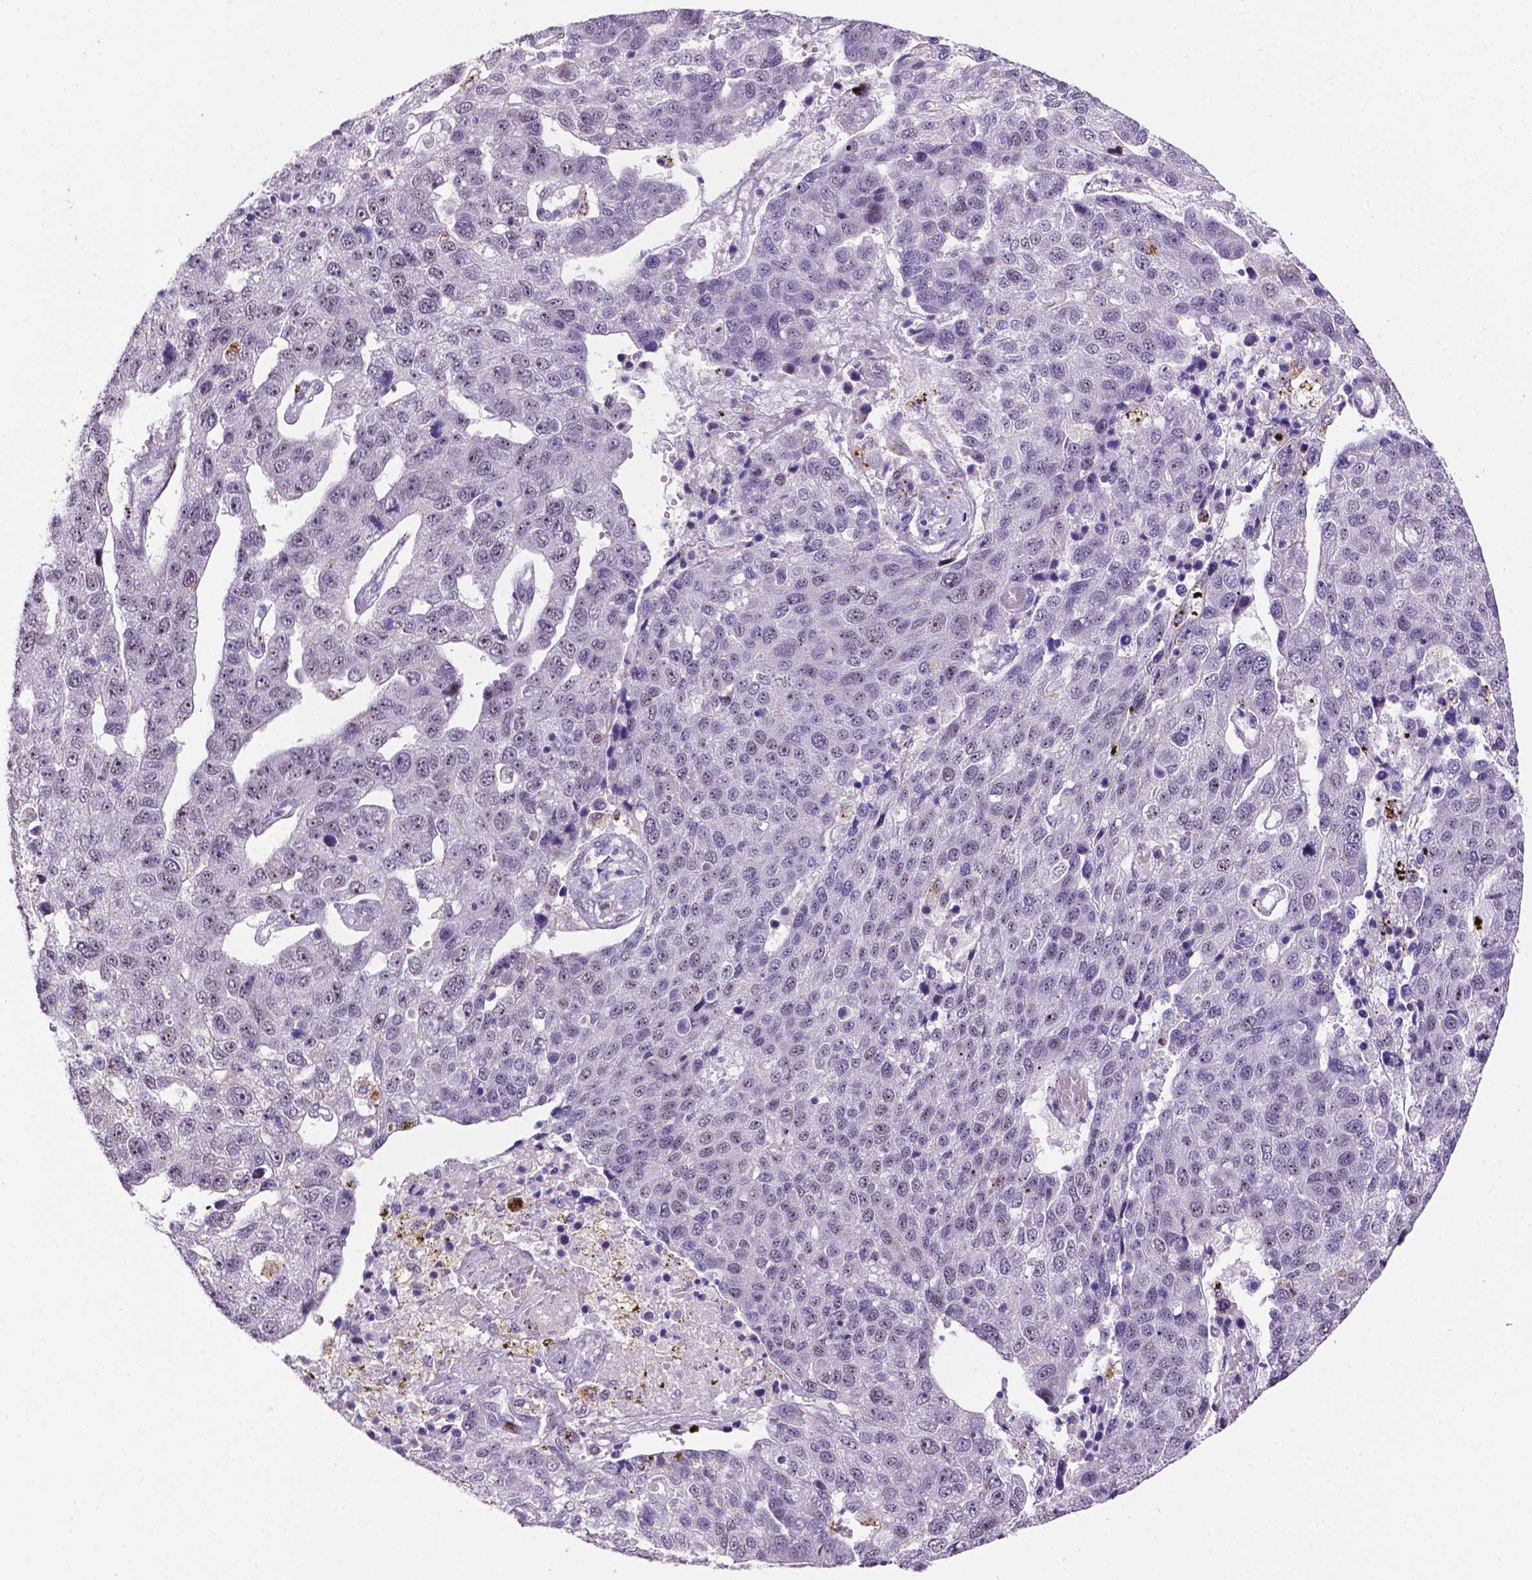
{"staining": {"intensity": "negative", "quantity": "none", "location": "none"}, "tissue": "pancreatic cancer", "cell_type": "Tumor cells", "image_type": "cancer", "snomed": [{"axis": "morphology", "description": "Adenocarcinoma, NOS"}, {"axis": "topography", "description": "Pancreas"}], "caption": "DAB immunohistochemical staining of human pancreatic cancer reveals no significant staining in tumor cells. (DAB immunohistochemistry, high magnification).", "gene": "SMAD3", "patient": {"sex": "female", "age": 61}}